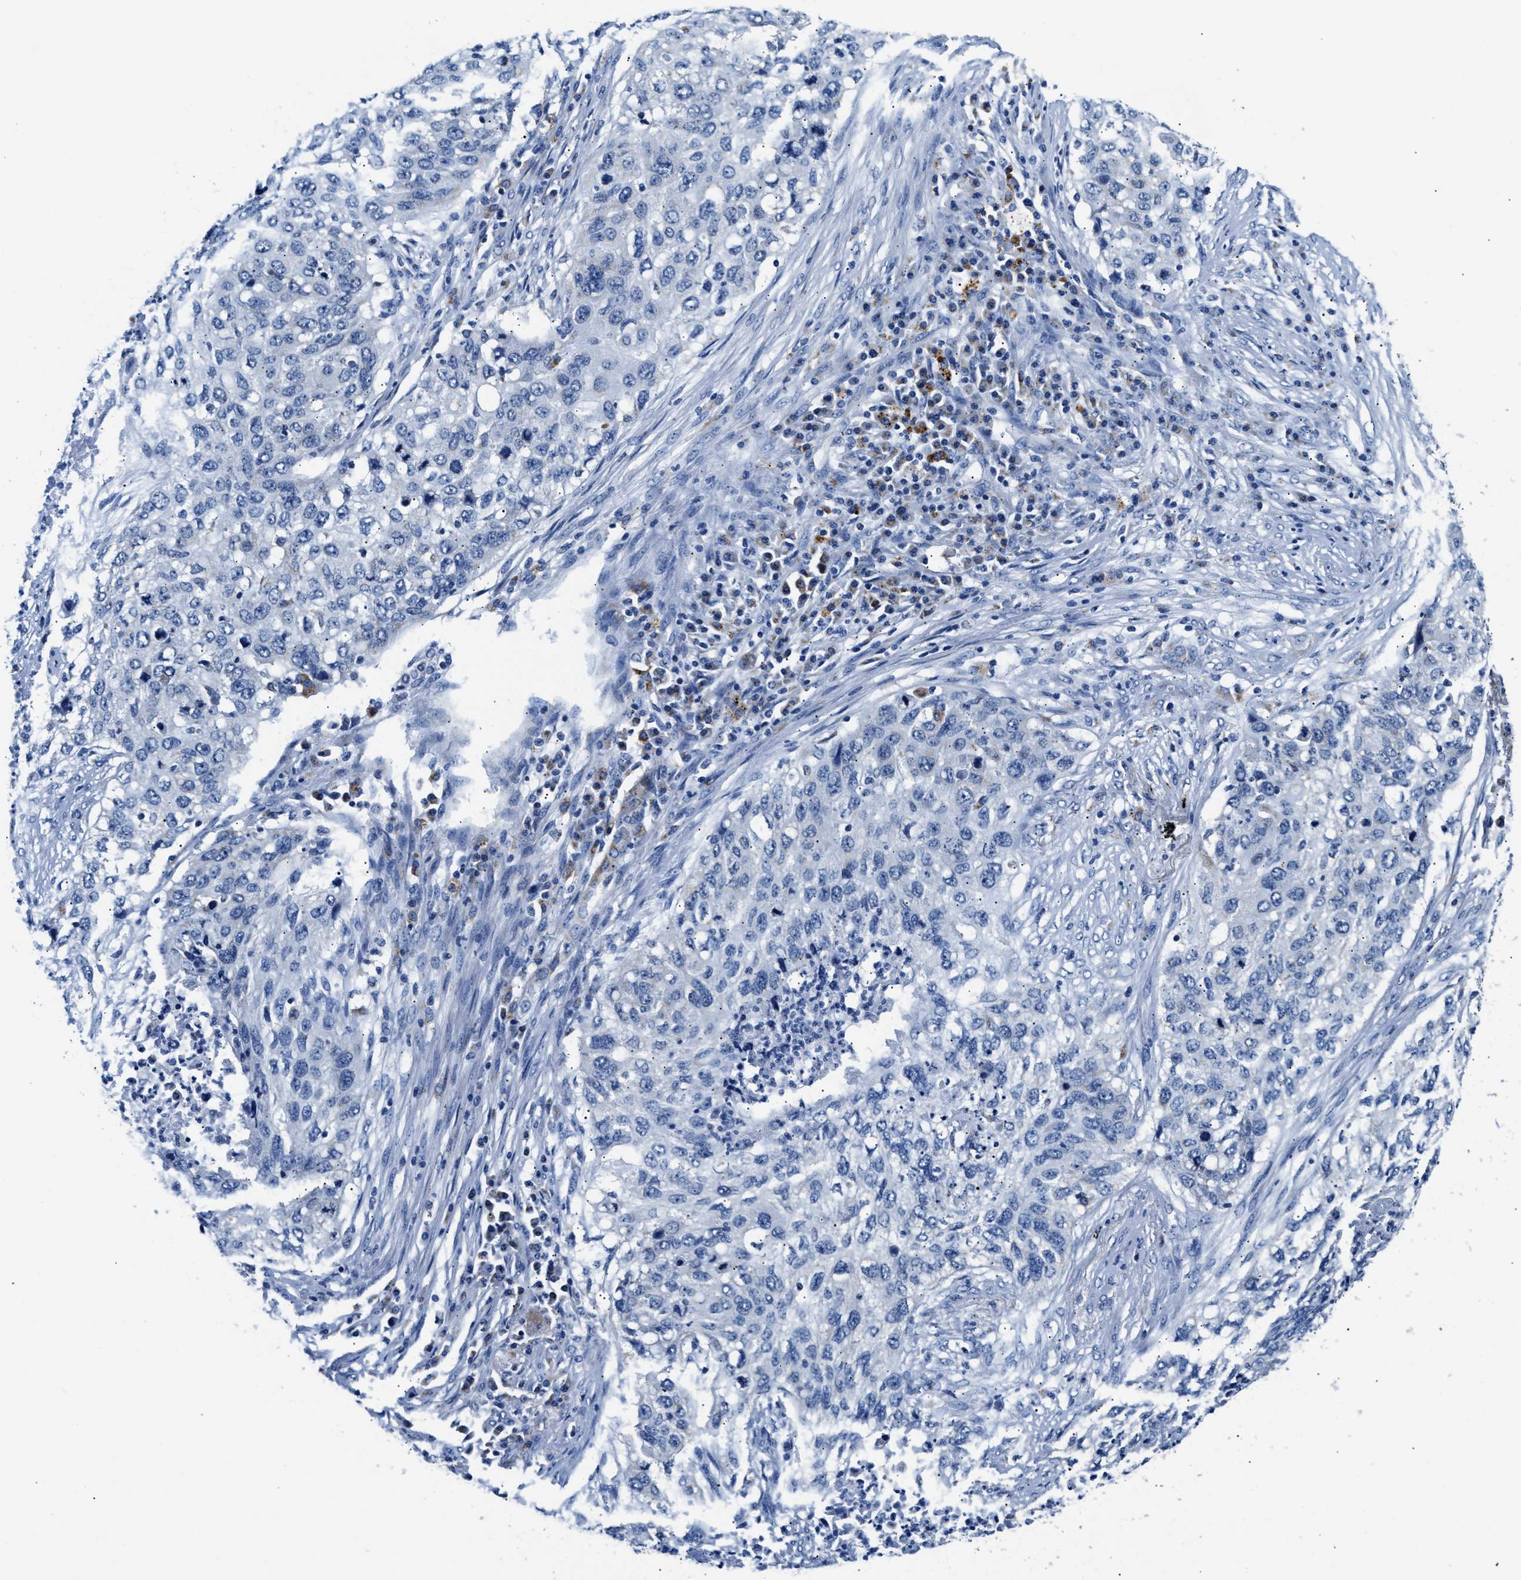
{"staining": {"intensity": "negative", "quantity": "none", "location": "none"}, "tissue": "lung cancer", "cell_type": "Tumor cells", "image_type": "cancer", "snomed": [{"axis": "morphology", "description": "Squamous cell carcinoma, NOS"}, {"axis": "topography", "description": "Lung"}], "caption": "The IHC image has no significant positivity in tumor cells of lung cancer tissue.", "gene": "ACADVL", "patient": {"sex": "female", "age": 63}}